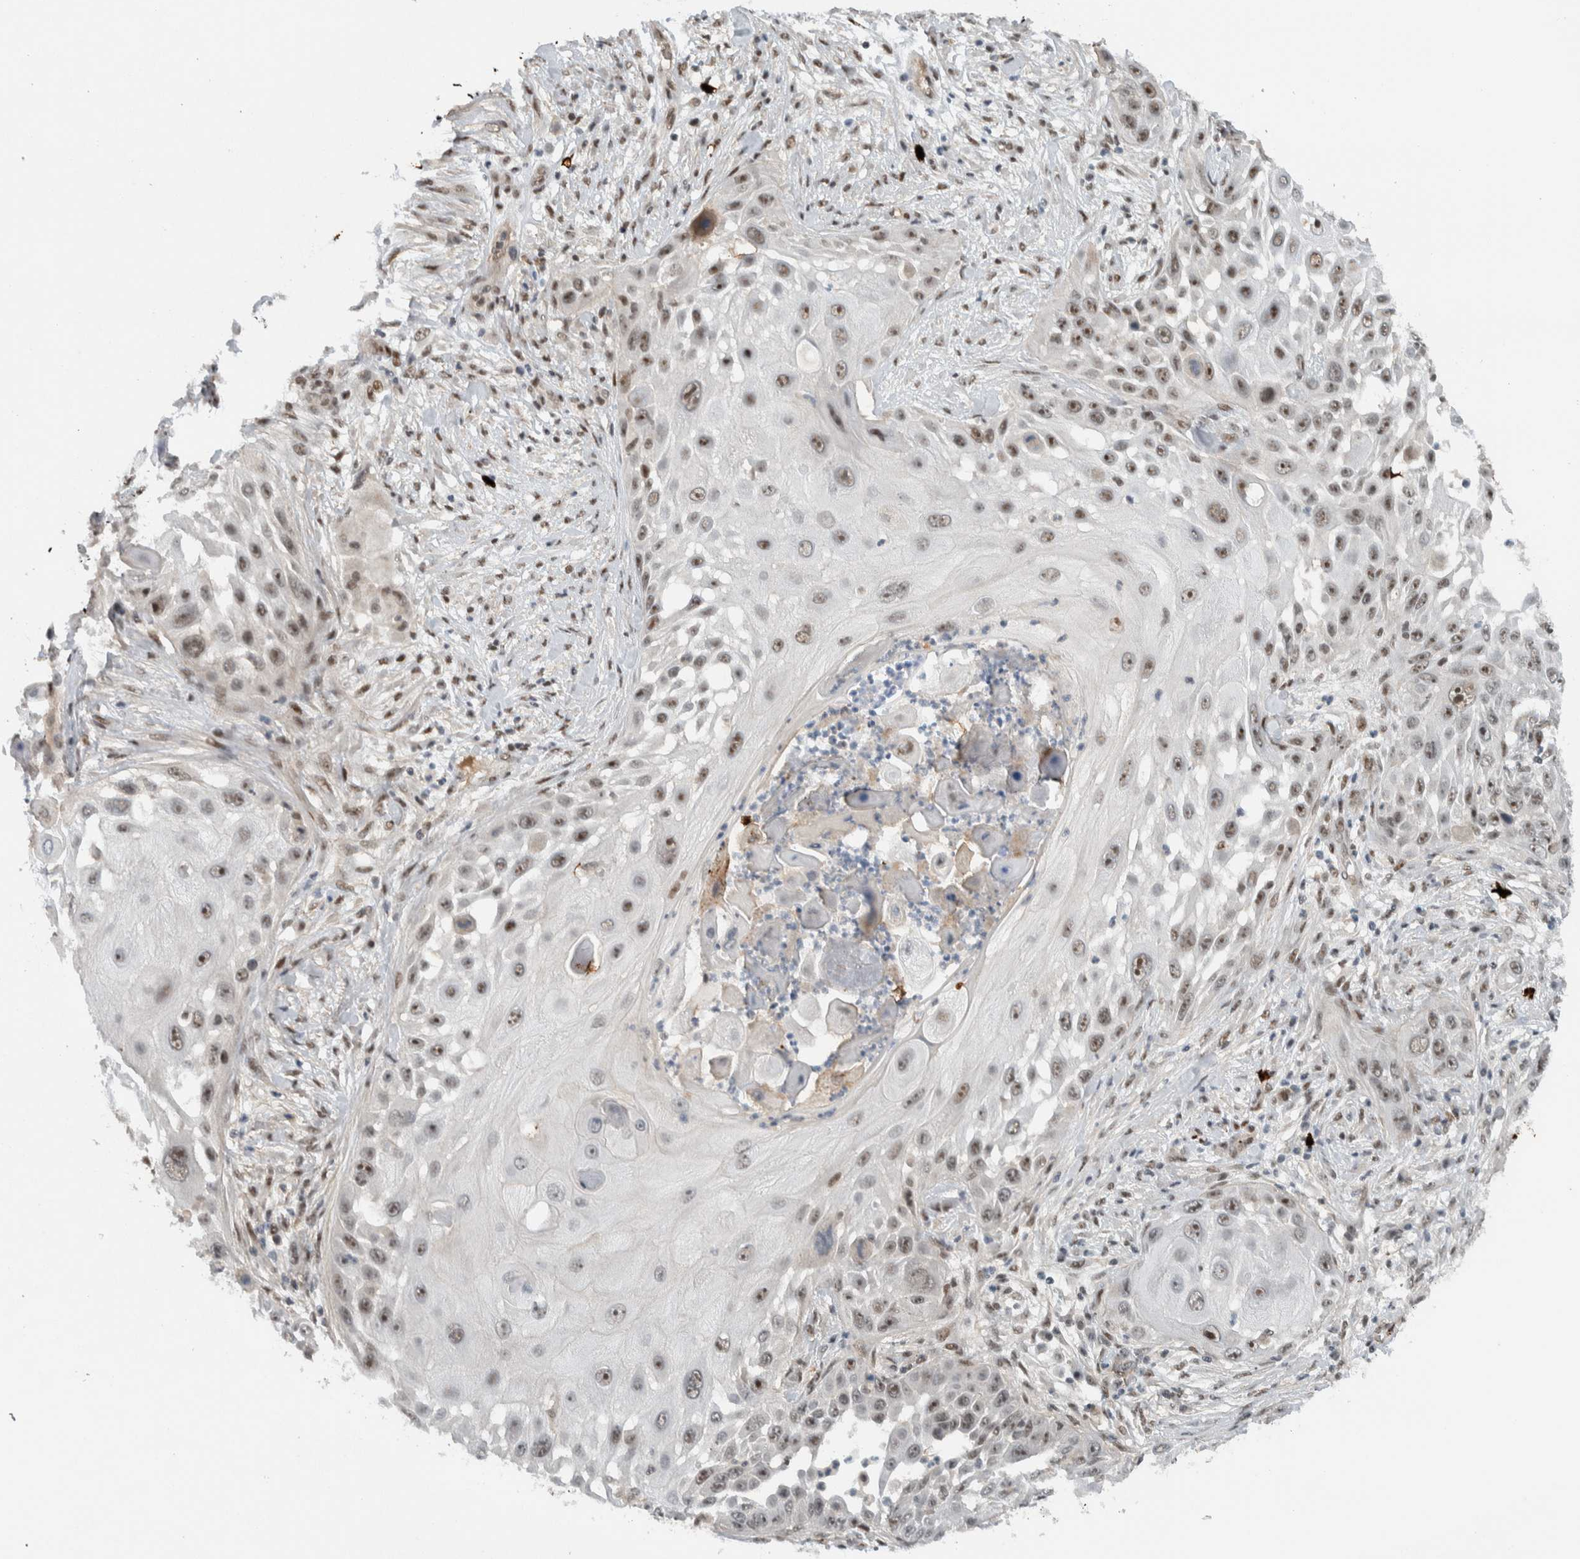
{"staining": {"intensity": "moderate", "quantity": ">75%", "location": "nuclear"}, "tissue": "skin cancer", "cell_type": "Tumor cells", "image_type": "cancer", "snomed": [{"axis": "morphology", "description": "Squamous cell carcinoma, NOS"}, {"axis": "topography", "description": "Skin"}], "caption": "Protein analysis of skin cancer (squamous cell carcinoma) tissue exhibits moderate nuclear staining in approximately >75% of tumor cells.", "gene": "ZFP91", "patient": {"sex": "female", "age": 44}}